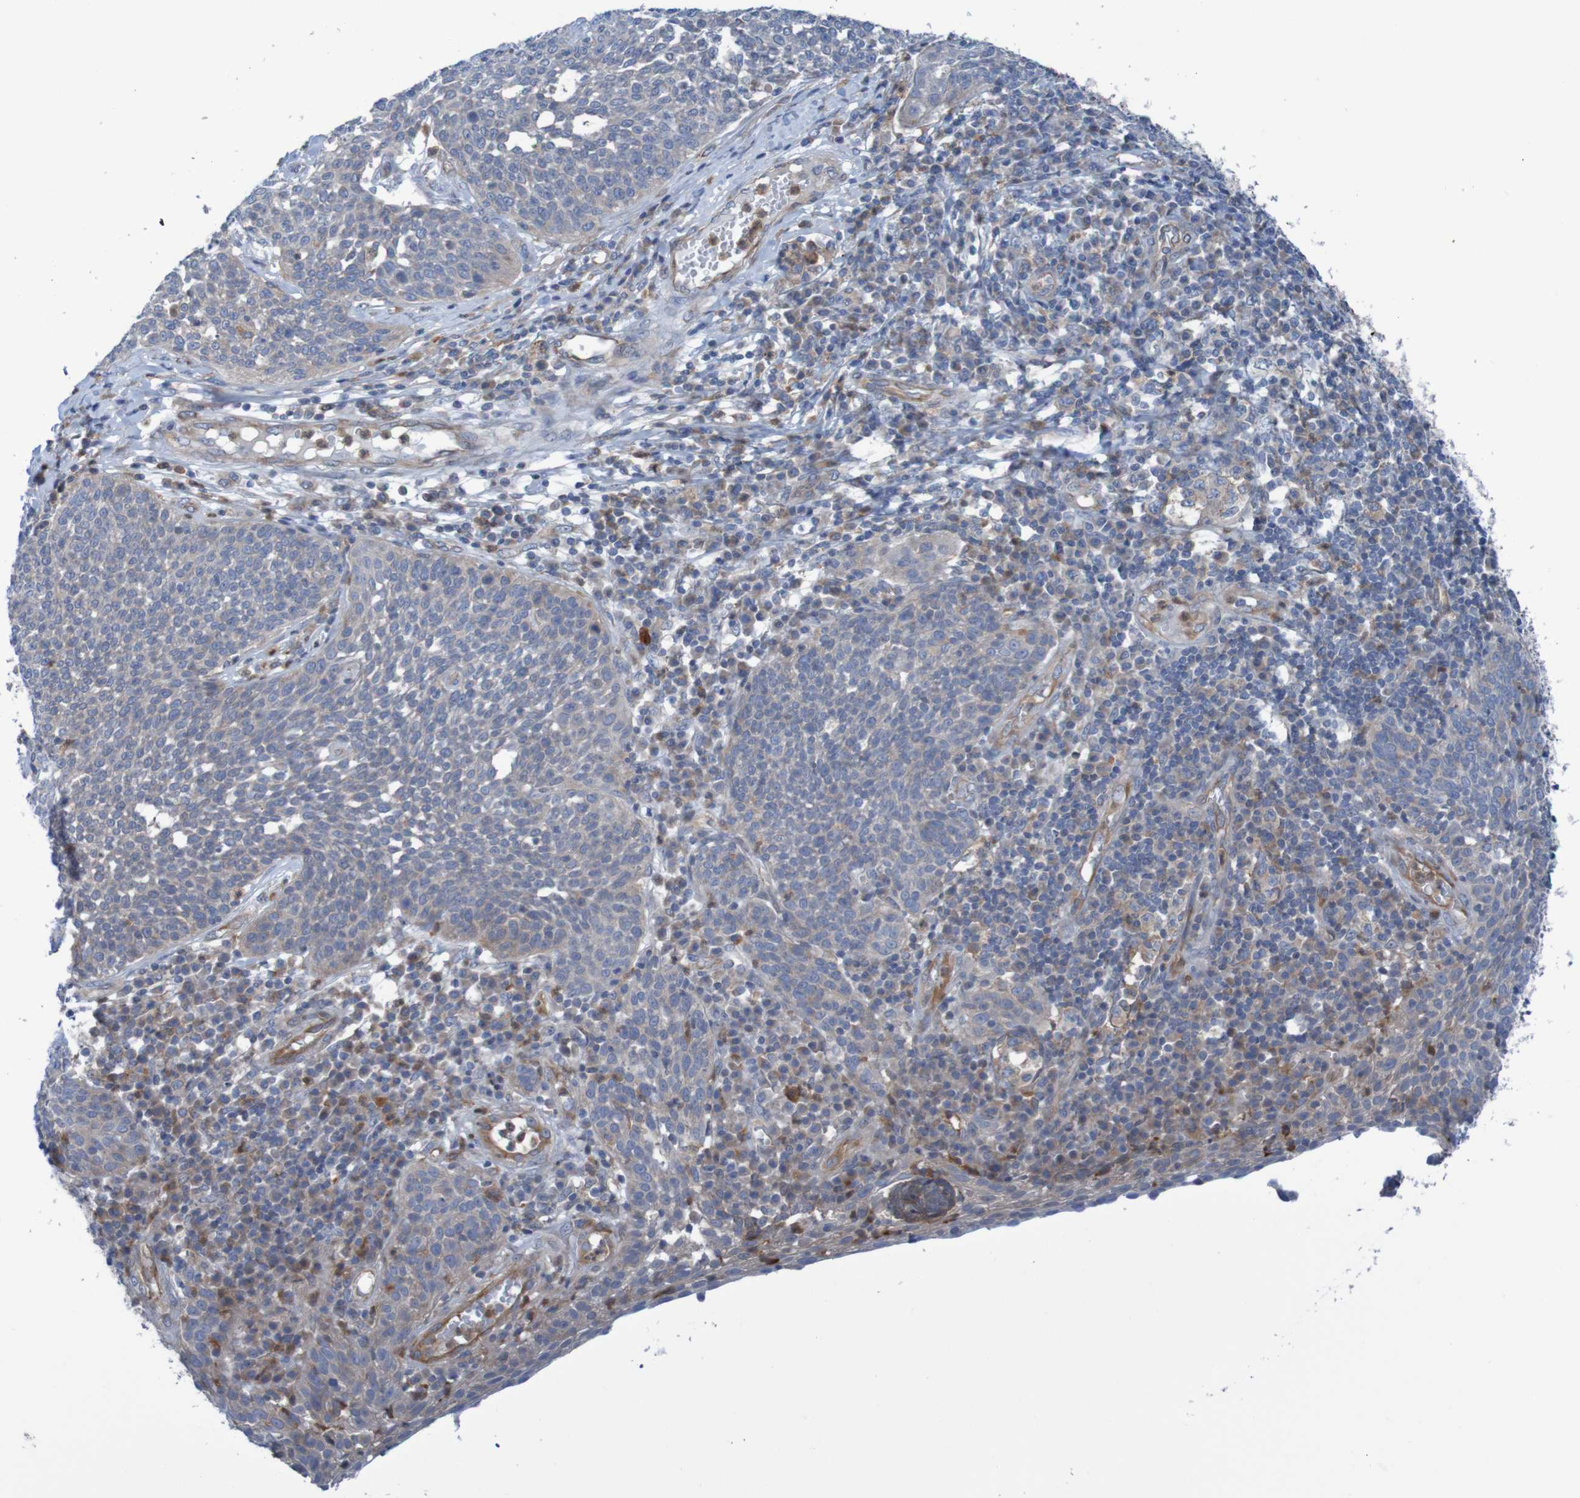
{"staining": {"intensity": "weak", "quantity": "<25%", "location": "cytoplasmic/membranous"}, "tissue": "cervical cancer", "cell_type": "Tumor cells", "image_type": "cancer", "snomed": [{"axis": "morphology", "description": "Squamous cell carcinoma, NOS"}, {"axis": "topography", "description": "Cervix"}], "caption": "High power microscopy micrograph of an immunohistochemistry (IHC) histopathology image of cervical cancer, revealing no significant expression in tumor cells.", "gene": "ANGPT4", "patient": {"sex": "female", "age": 34}}